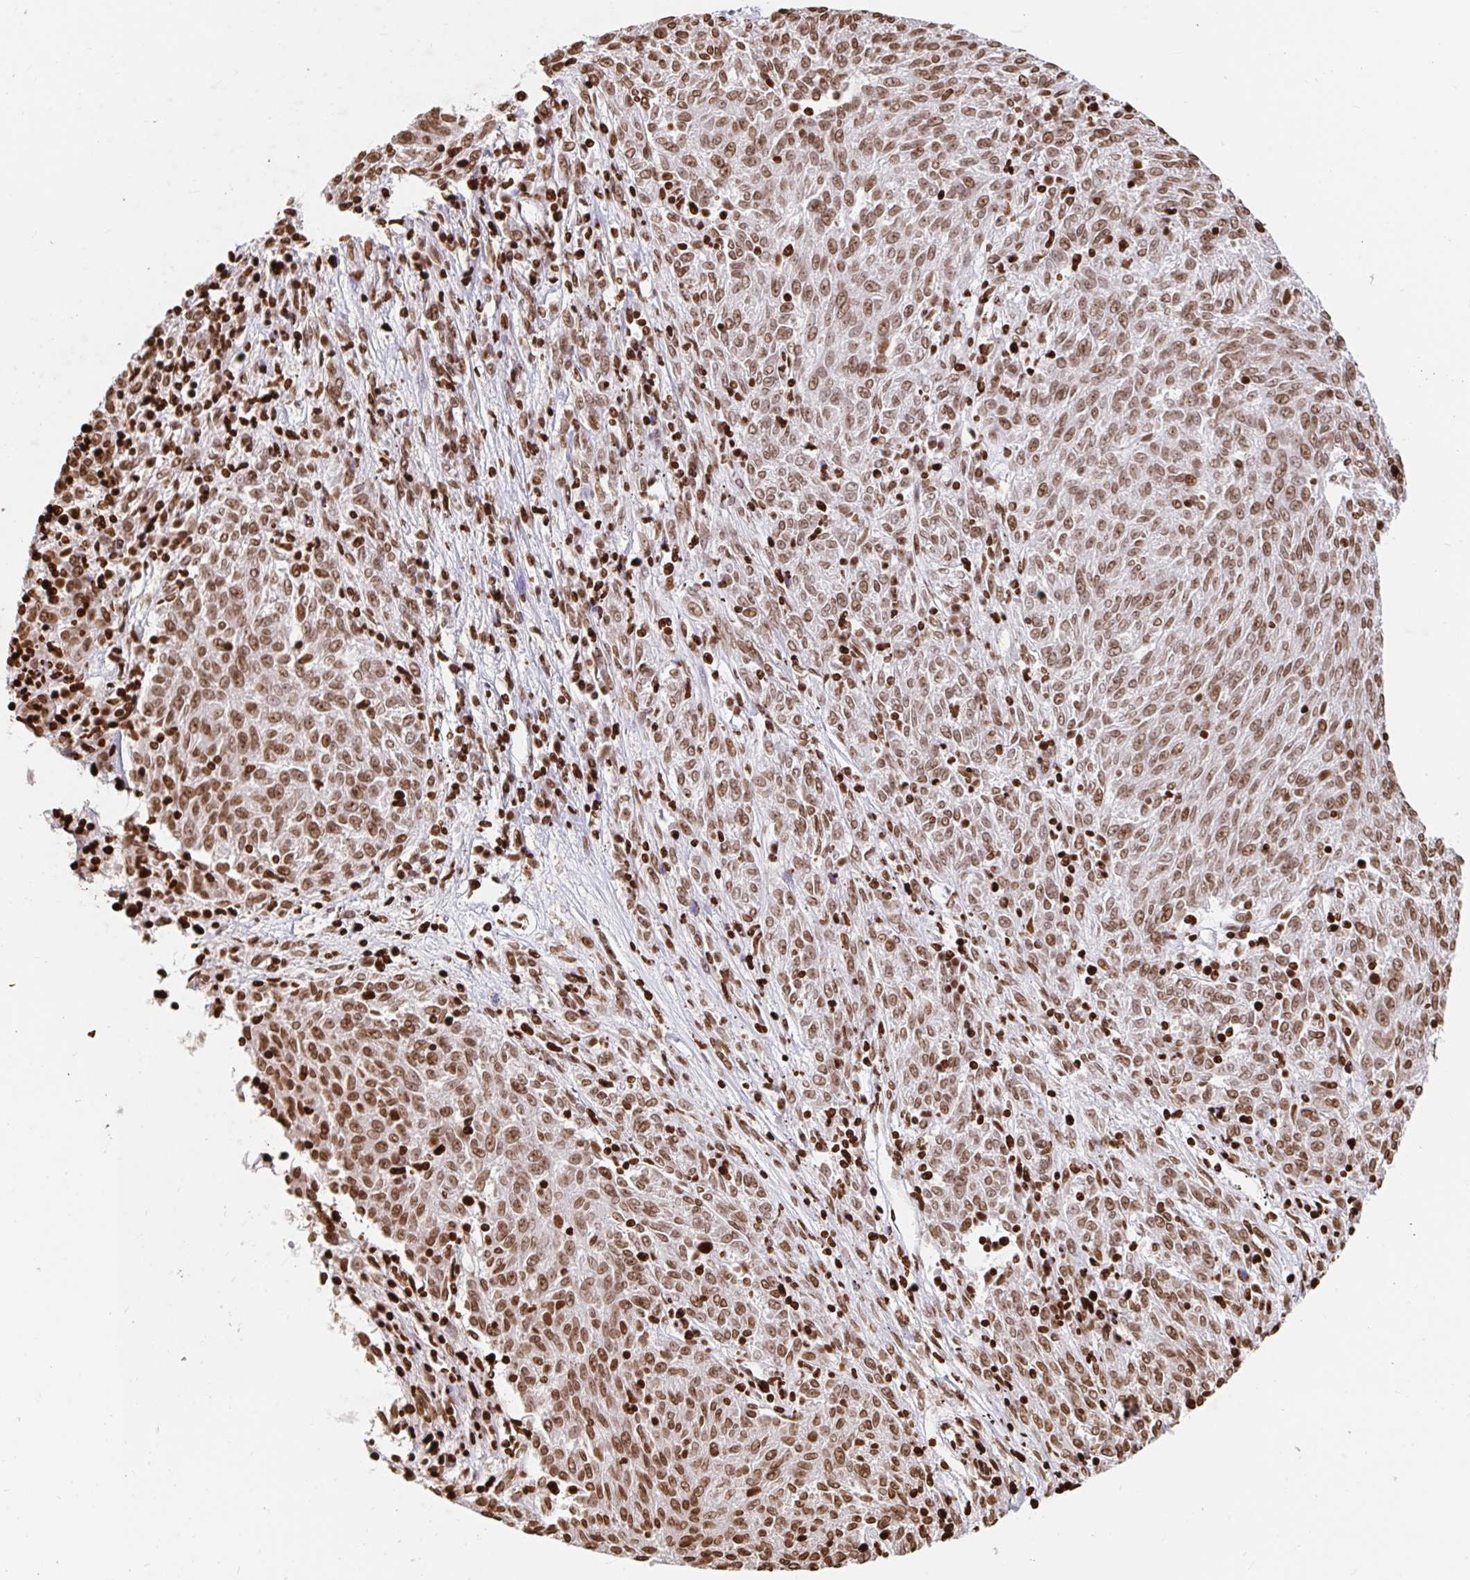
{"staining": {"intensity": "moderate", "quantity": ">75%", "location": "nuclear"}, "tissue": "melanoma", "cell_type": "Tumor cells", "image_type": "cancer", "snomed": [{"axis": "morphology", "description": "Malignant melanoma, NOS"}, {"axis": "topography", "description": "Skin"}], "caption": "Immunohistochemical staining of melanoma displays medium levels of moderate nuclear protein expression in approximately >75% of tumor cells.", "gene": "H2BC5", "patient": {"sex": "female", "age": 72}}